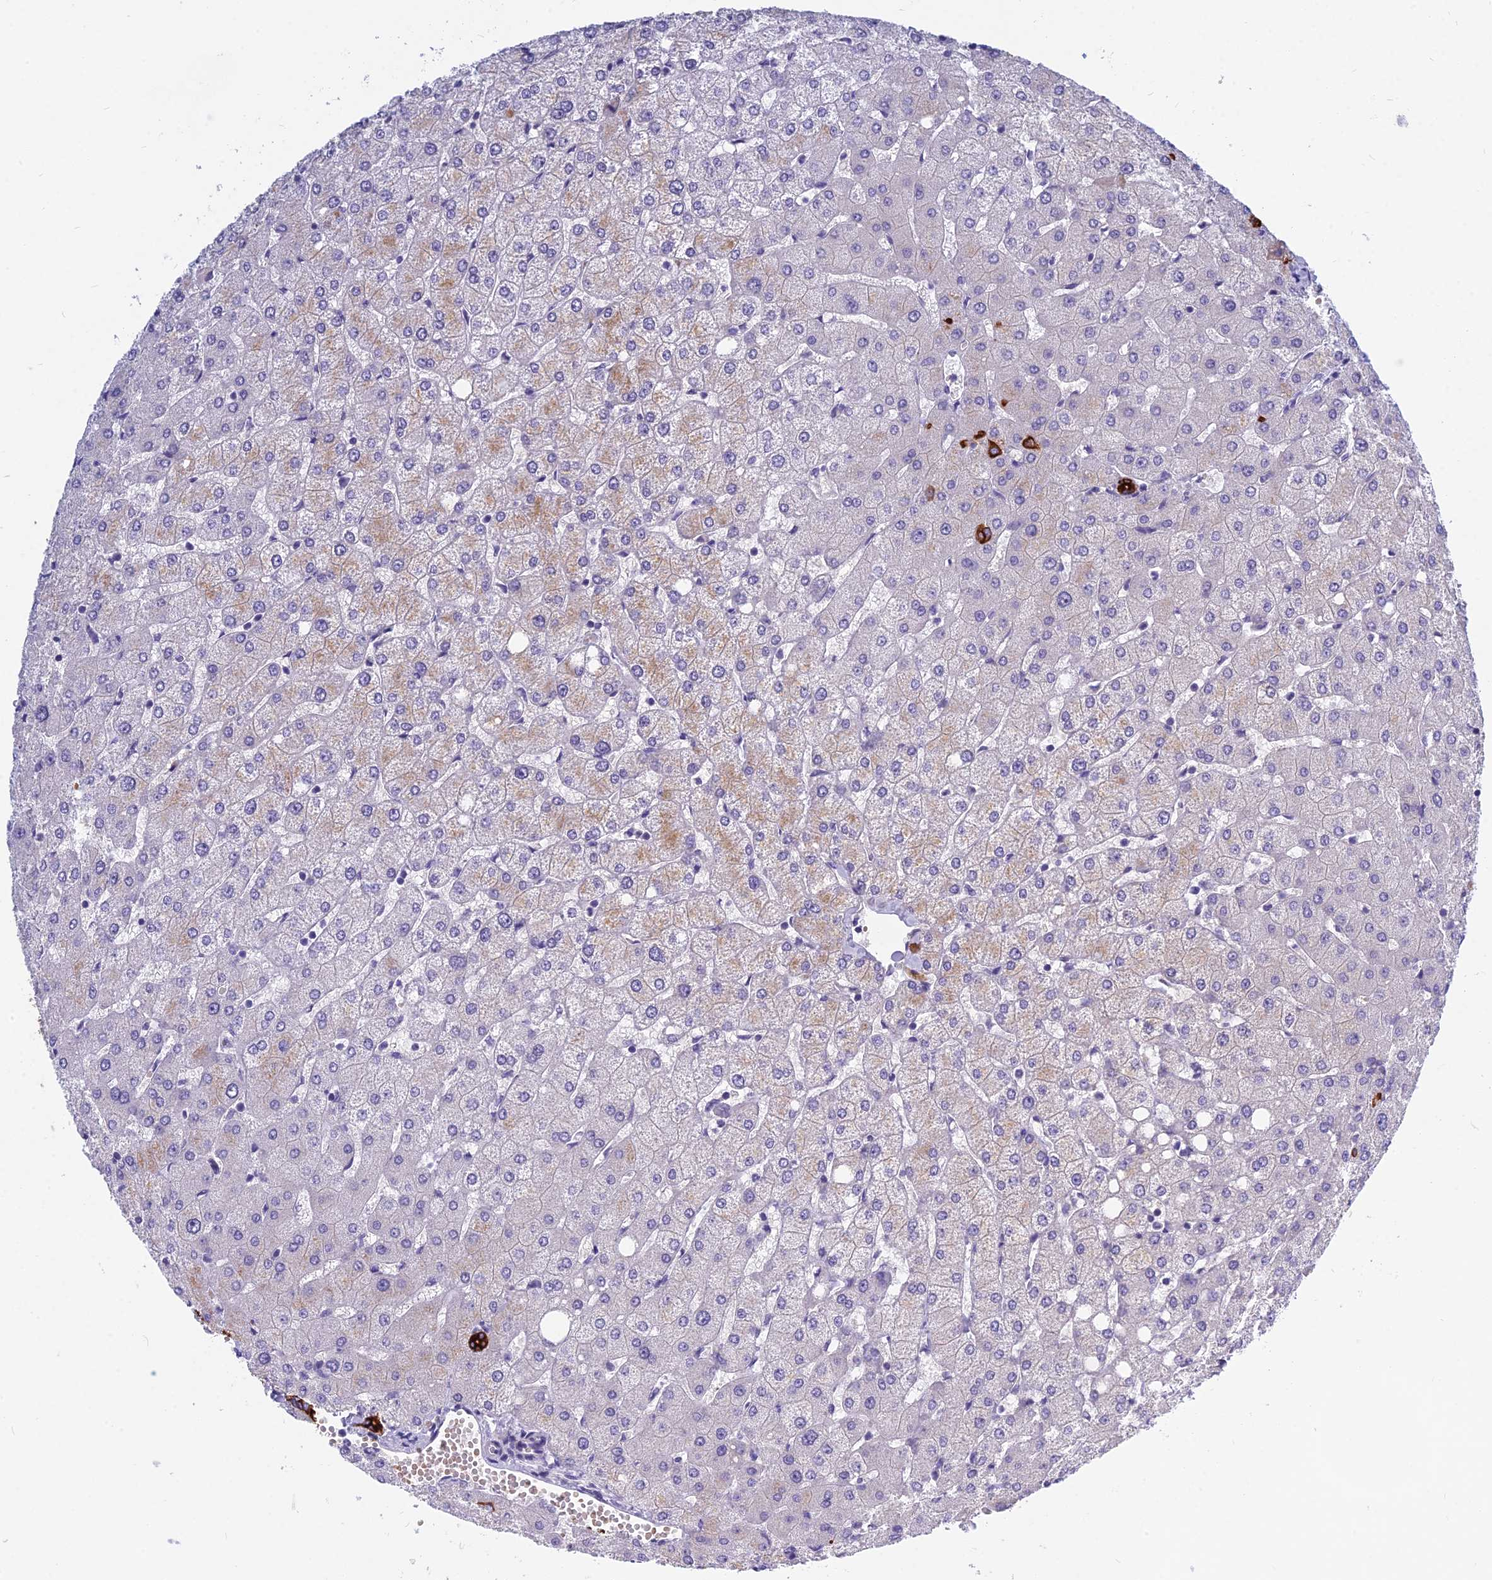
{"staining": {"intensity": "strong", "quantity": ">75%", "location": "cytoplasmic/membranous"}, "tissue": "liver", "cell_type": "Cholangiocytes", "image_type": "normal", "snomed": [{"axis": "morphology", "description": "Normal tissue, NOS"}, {"axis": "topography", "description": "Liver"}], "caption": "High-power microscopy captured an immunohistochemistry image of unremarkable liver, revealing strong cytoplasmic/membranous expression in approximately >75% of cholangiocytes.", "gene": "RBM41", "patient": {"sex": "female", "age": 54}}